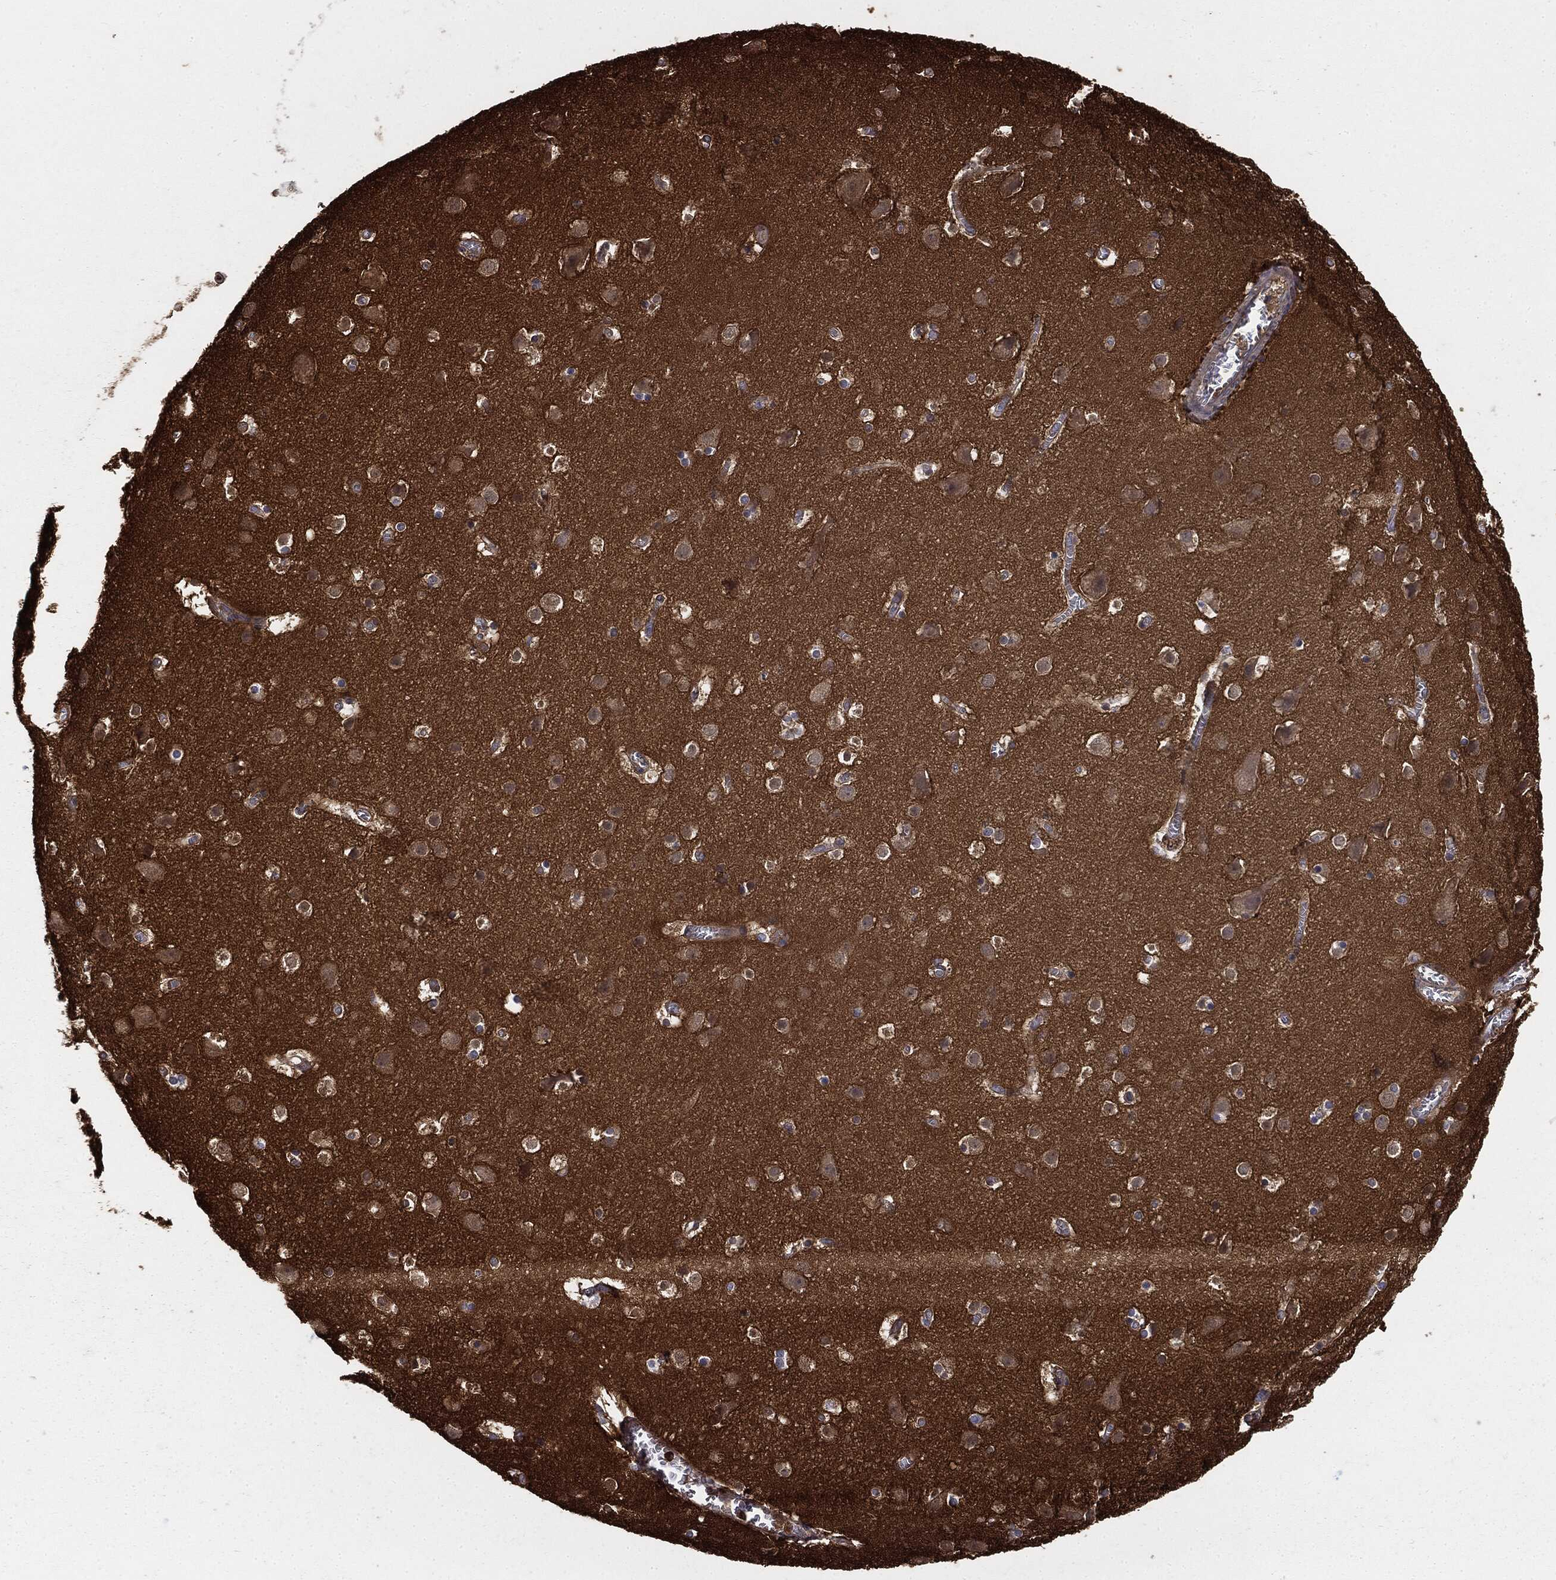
{"staining": {"intensity": "negative", "quantity": "none", "location": "none"}, "tissue": "cerebral cortex", "cell_type": "Endothelial cells", "image_type": "normal", "snomed": [{"axis": "morphology", "description": "Normal tissue, NOS"}, {"axis": "topography", "description": "Cerebral cortex"}], "caption": "Immunohistochemistry (IHC) histopathology image of unremarkable cerebral cortex: human cerebral cortex stained with DAB exhibits no significant protein expression in endothelial cells.", "gene": "GNB5", "patient": {"sex": "male", "age": 59}}